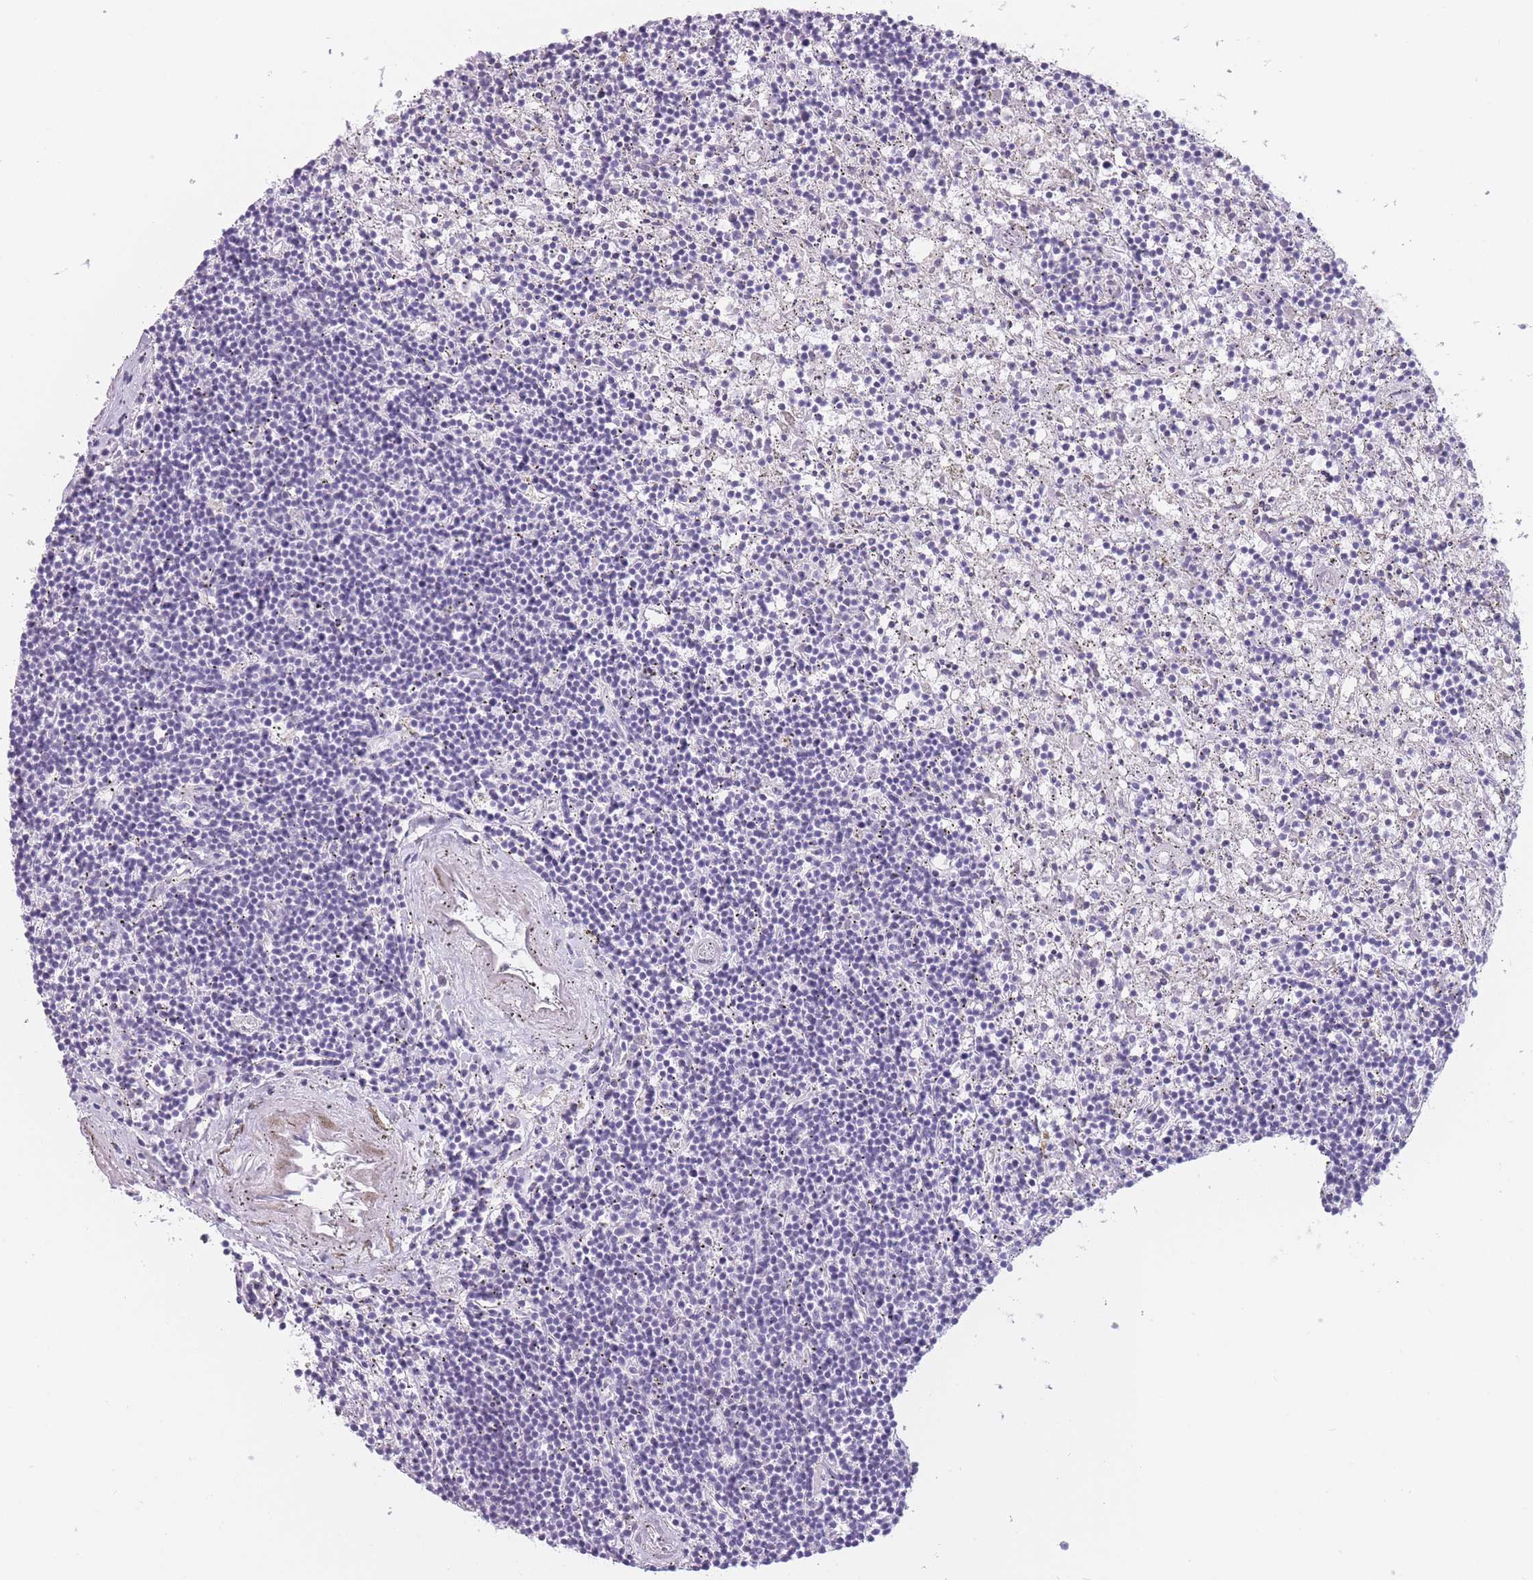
{"staining": {"intensity": "negative", "quantity": "none", "location": "none"}, "tissue": "lymphoma", "cell_type": "Tumor cells", "image_type": "cancer", "snomed": [{"axis": "morphology", "description": "Malignant lymphoma, non-Hodgkin's type, Low grade"}, {"axis": "topography", "description": "Spleen"}], "caption": "This is a image of immunohistochemistry (IHC) staining of lymphoma, which shows no staining in tumor cells.", "gene": "TMEM236", "patient": {"sex": "male", "age": 76}}